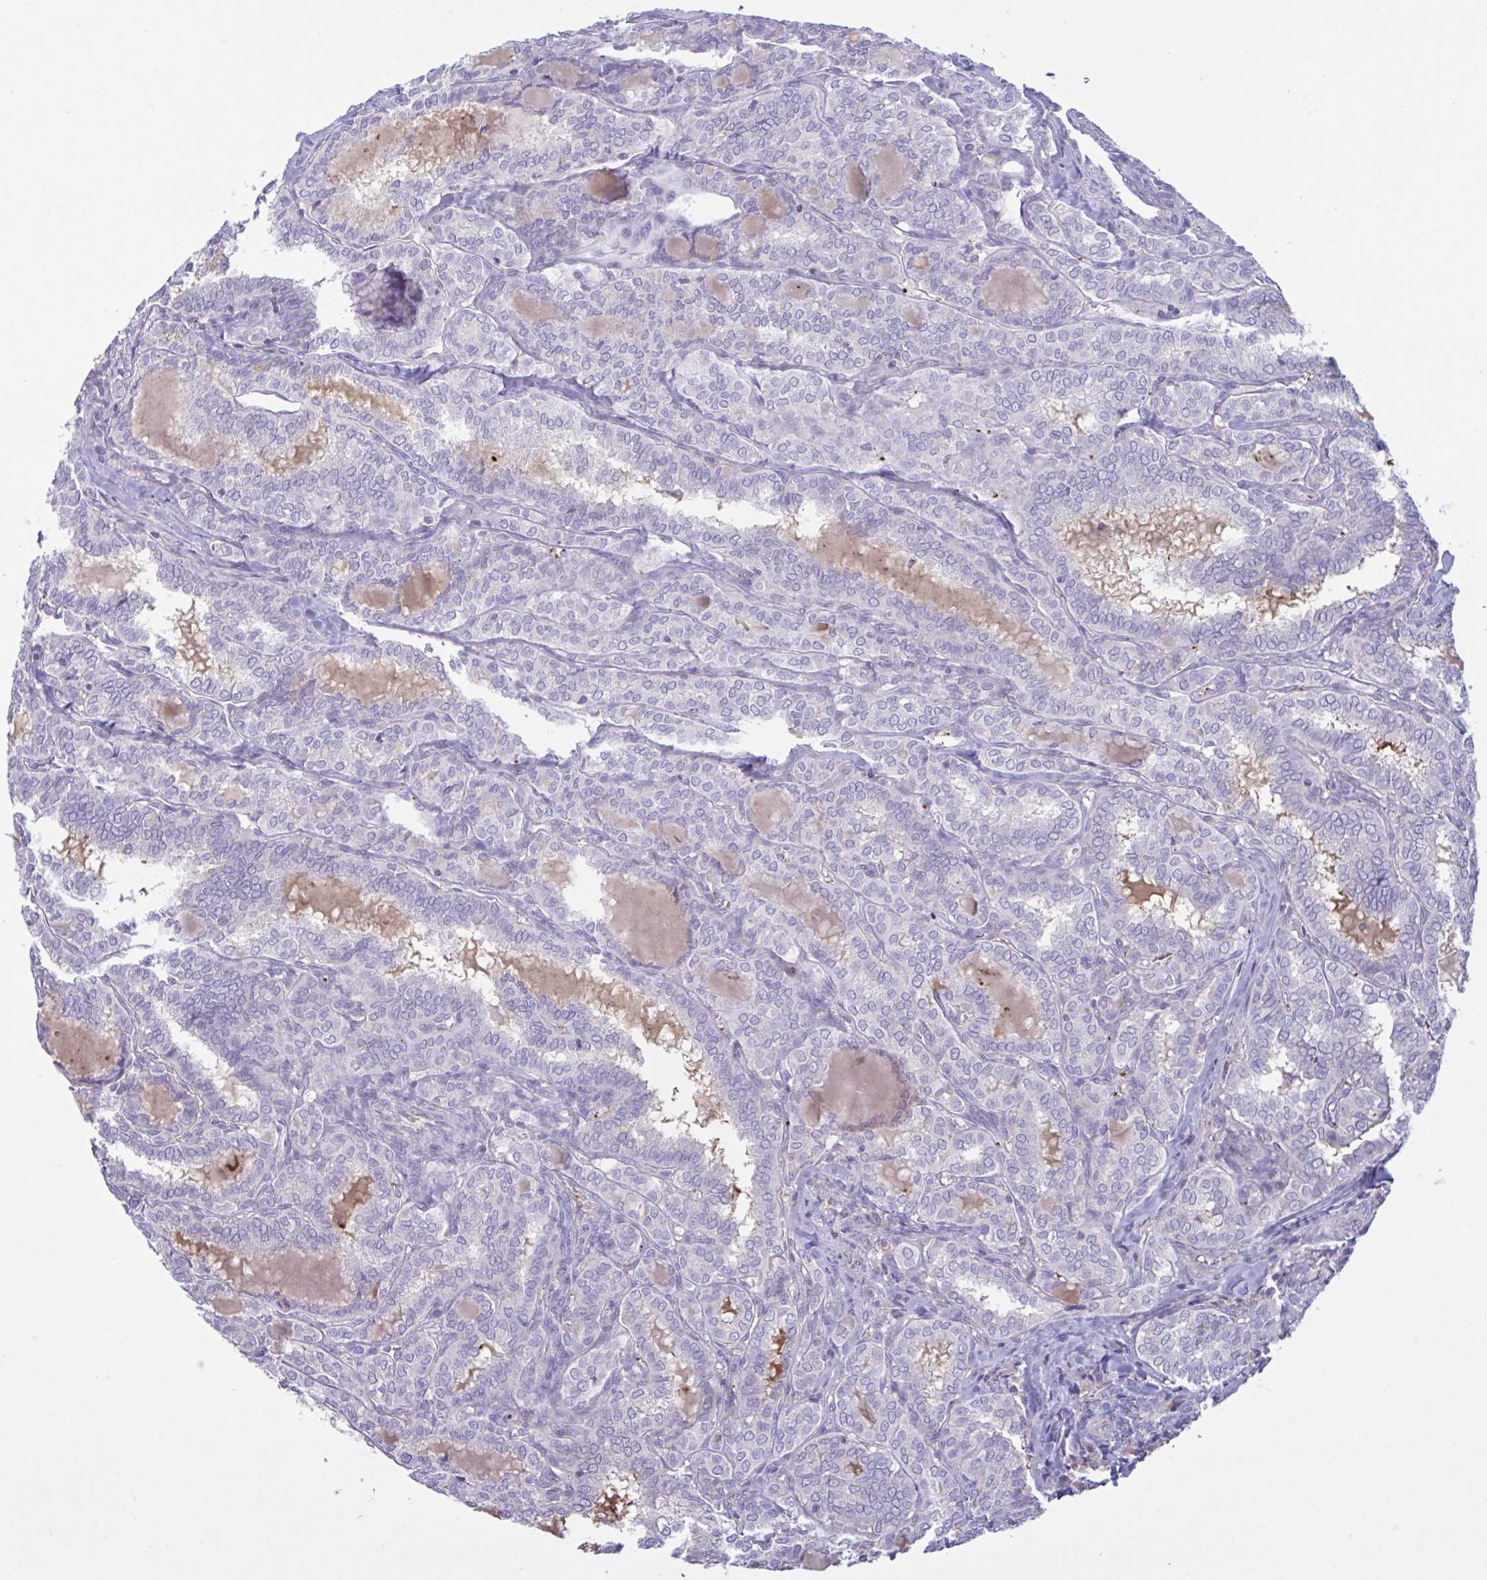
{"staining": {"intensity": "negative", "quantity": "none", "location": "none"}, "tissue": "thyroid cancer", "cell_type": "Tumor cells", "image_type": "cancer", "snomed": [{"axis": "morphology", "description": "Papillary adenocarcinoma, NOS"}, {"axis": "topography", "description": "Thyroid gland"}], "caption": "Tumor cells show no significant protein expression in thyroid cancer.", "gene": "IL1R1", "patient": {"sex": "female", "age": 30}}